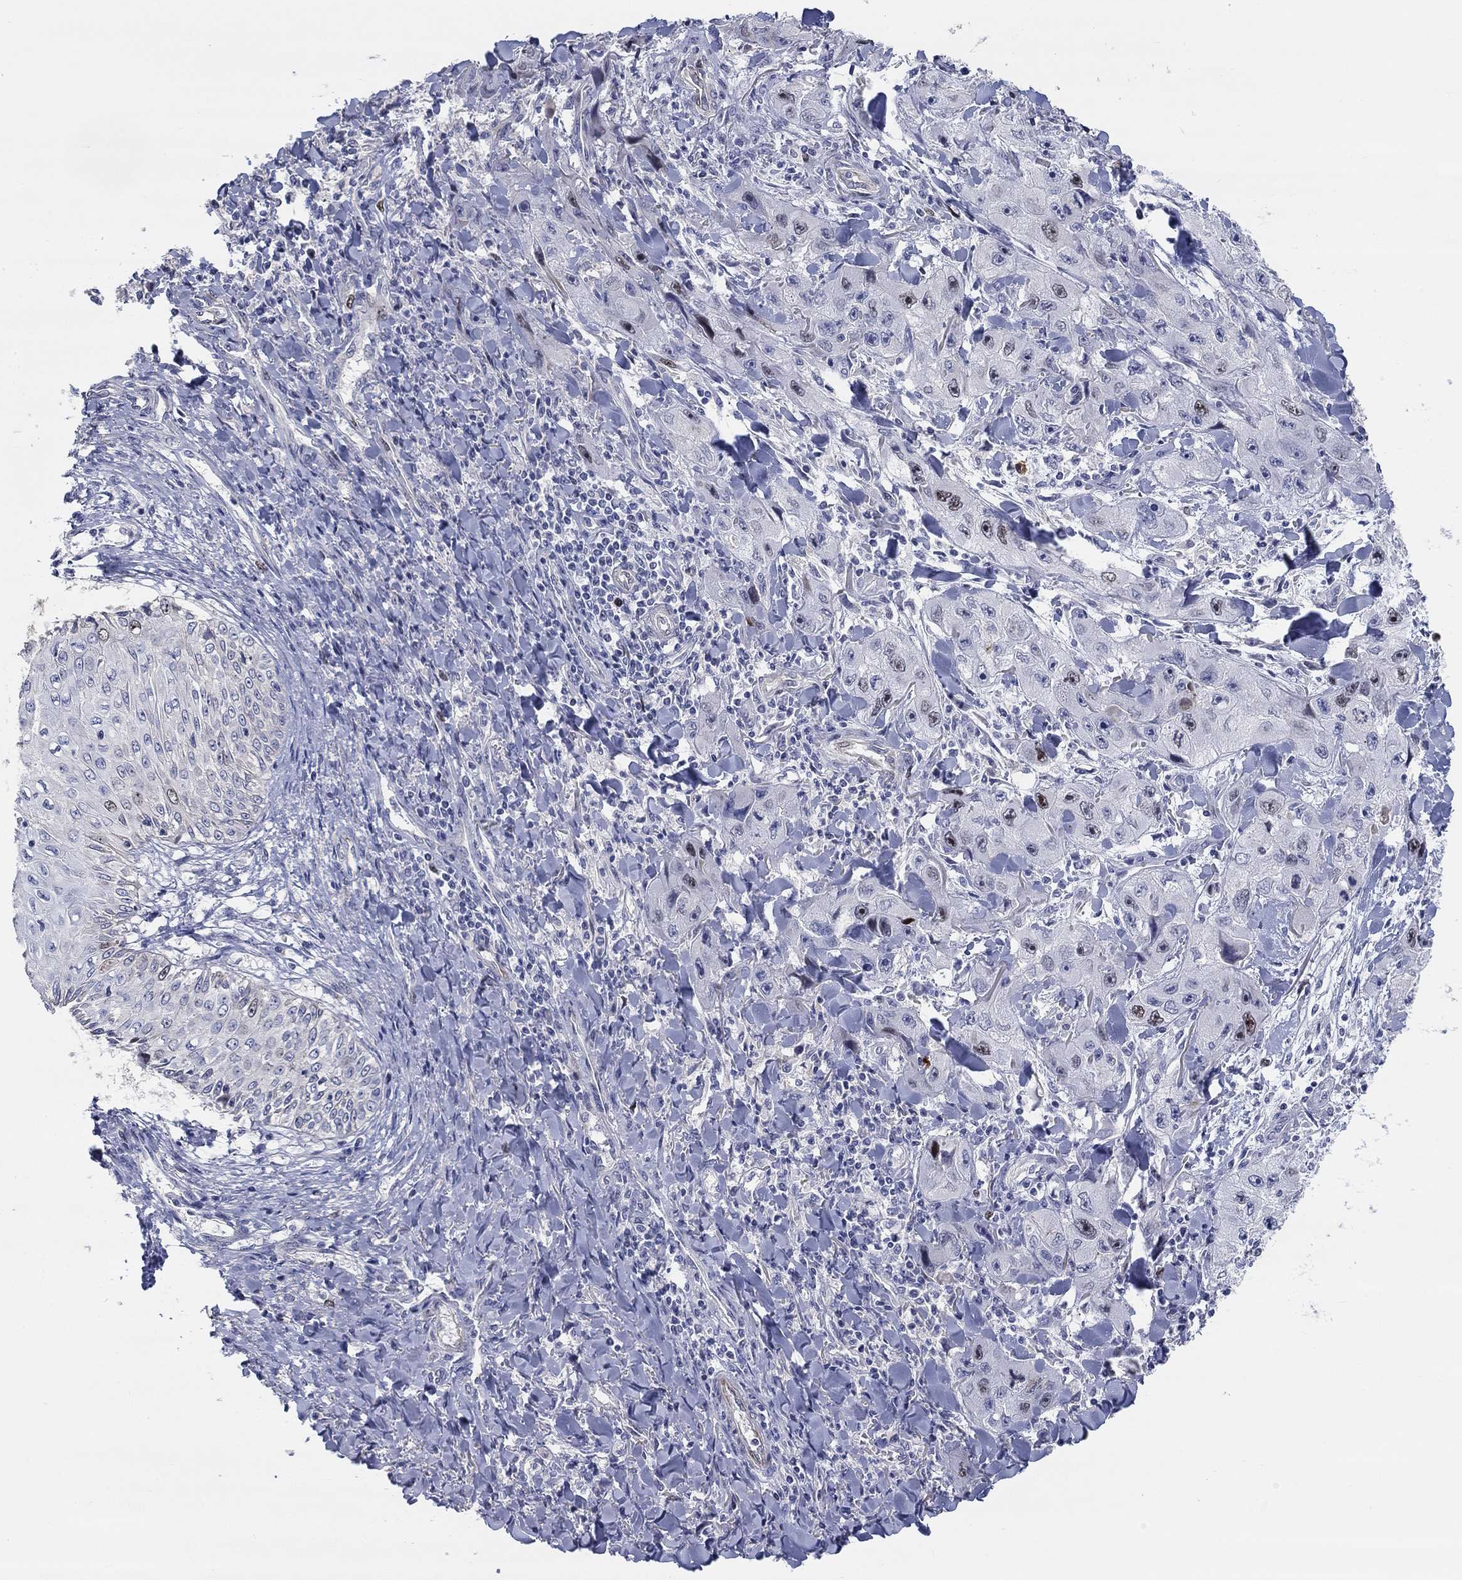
{"staining": {"intensity": "strong", "quantity": "<25%", "location": "nuclear"}, "tissue": "skin cancer", "cell_type": "Tumor cells", "image_type": "cancer", "snomed": [{"axis": "morphology", "description": "Squamous cell carcinoma, NOS"}, {"axis": "topography", "description": "Skin"}, {"axis": "topography", "description": "Subcutis"}], "caption": "Immunohistochemical staining of skin squamous cell carcinoma displays medium levels of strong nuclear protein positivity in about <25% of tumor cells.", "gene": "PRC1", "patient": {"sex": "male", "age": 73}}